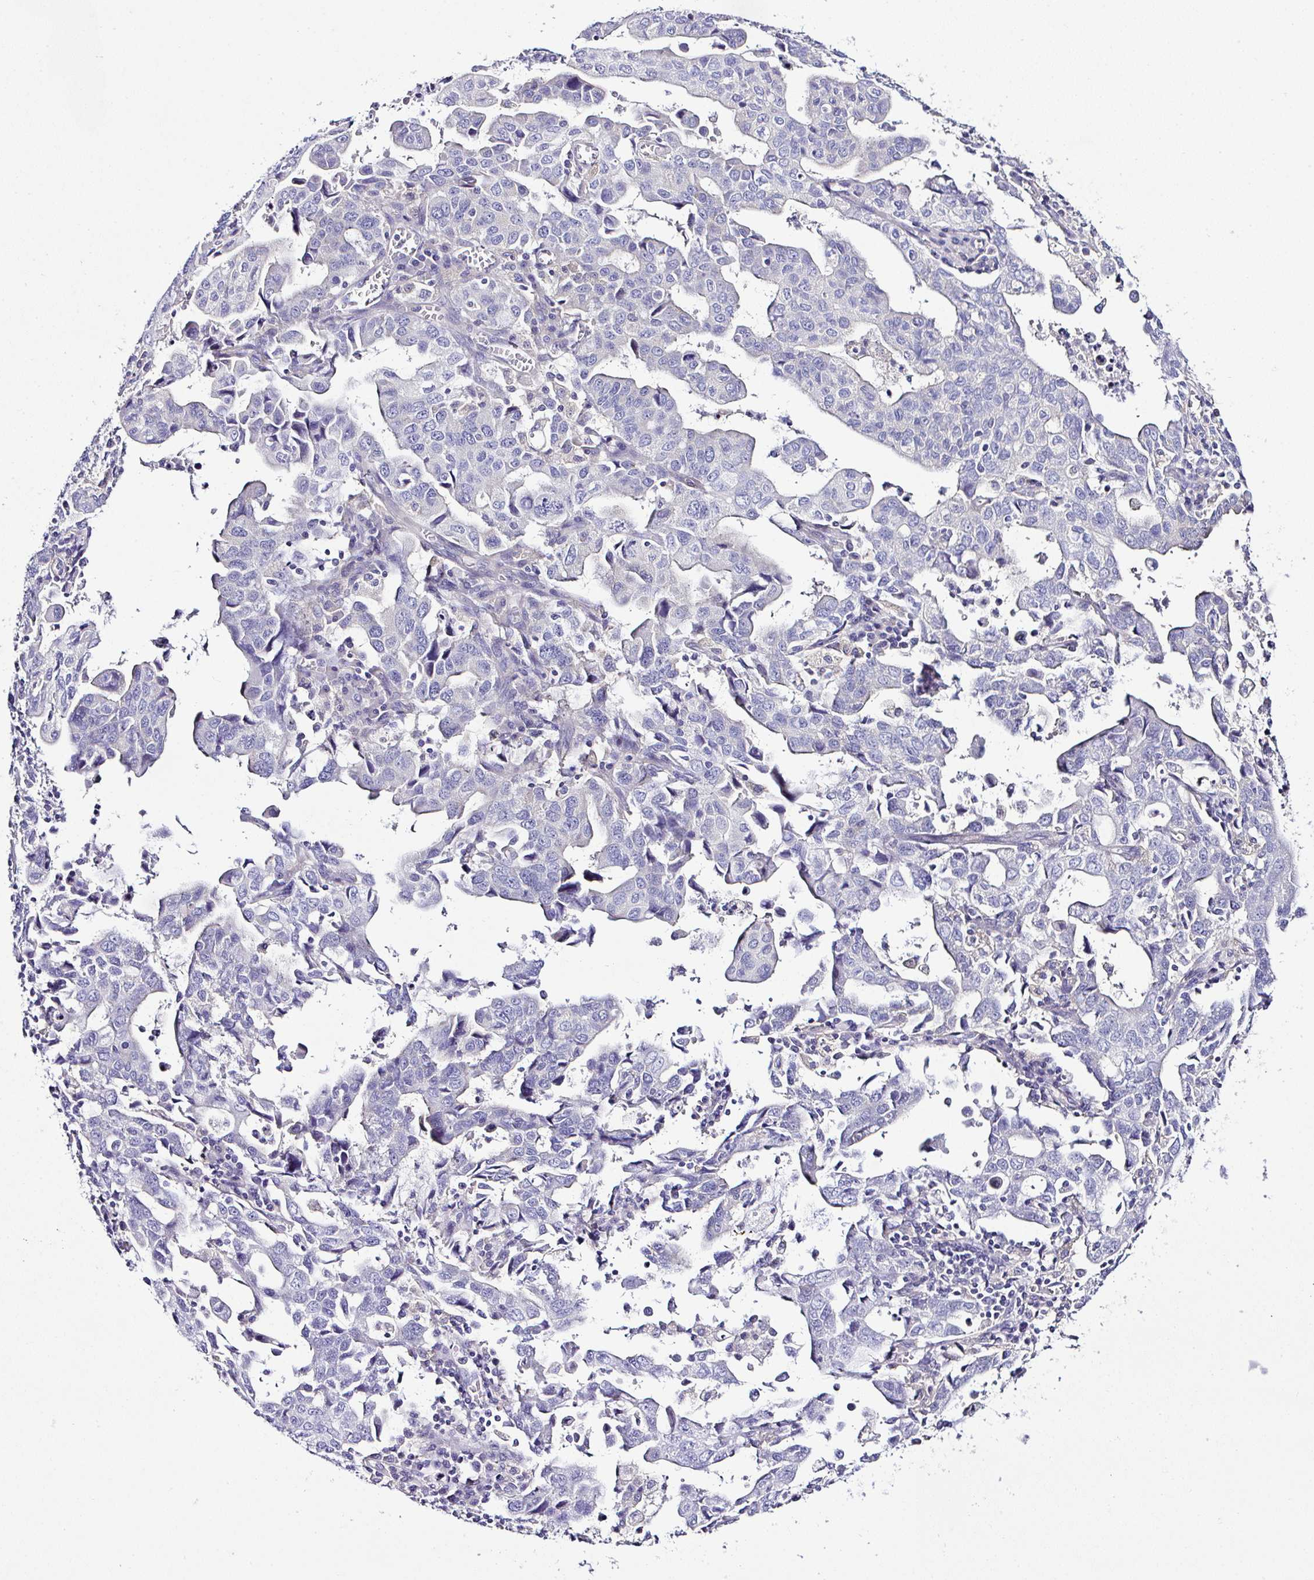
{"staining": {"intensity": "negative", "quantity": "none", "location": "none"}, "tissue": "stomach cancer", "cell_type": "Tumor cells", "image_type": "cancer", "snomed": [{"axis": "morphology", "description": "Adenocarcinoma, NOS"}, {"axis": "topography", "description": "Stomach, upper"}], "caption": "High power microscopy histopathology image of an immunohistochemistry (IHC) micrograph of stomach cancer (adenocarcinoma), revealing no significant staining in tumor cells.", "gene": "OR4P4", "patient": {"sex": "male", "age": 85}}